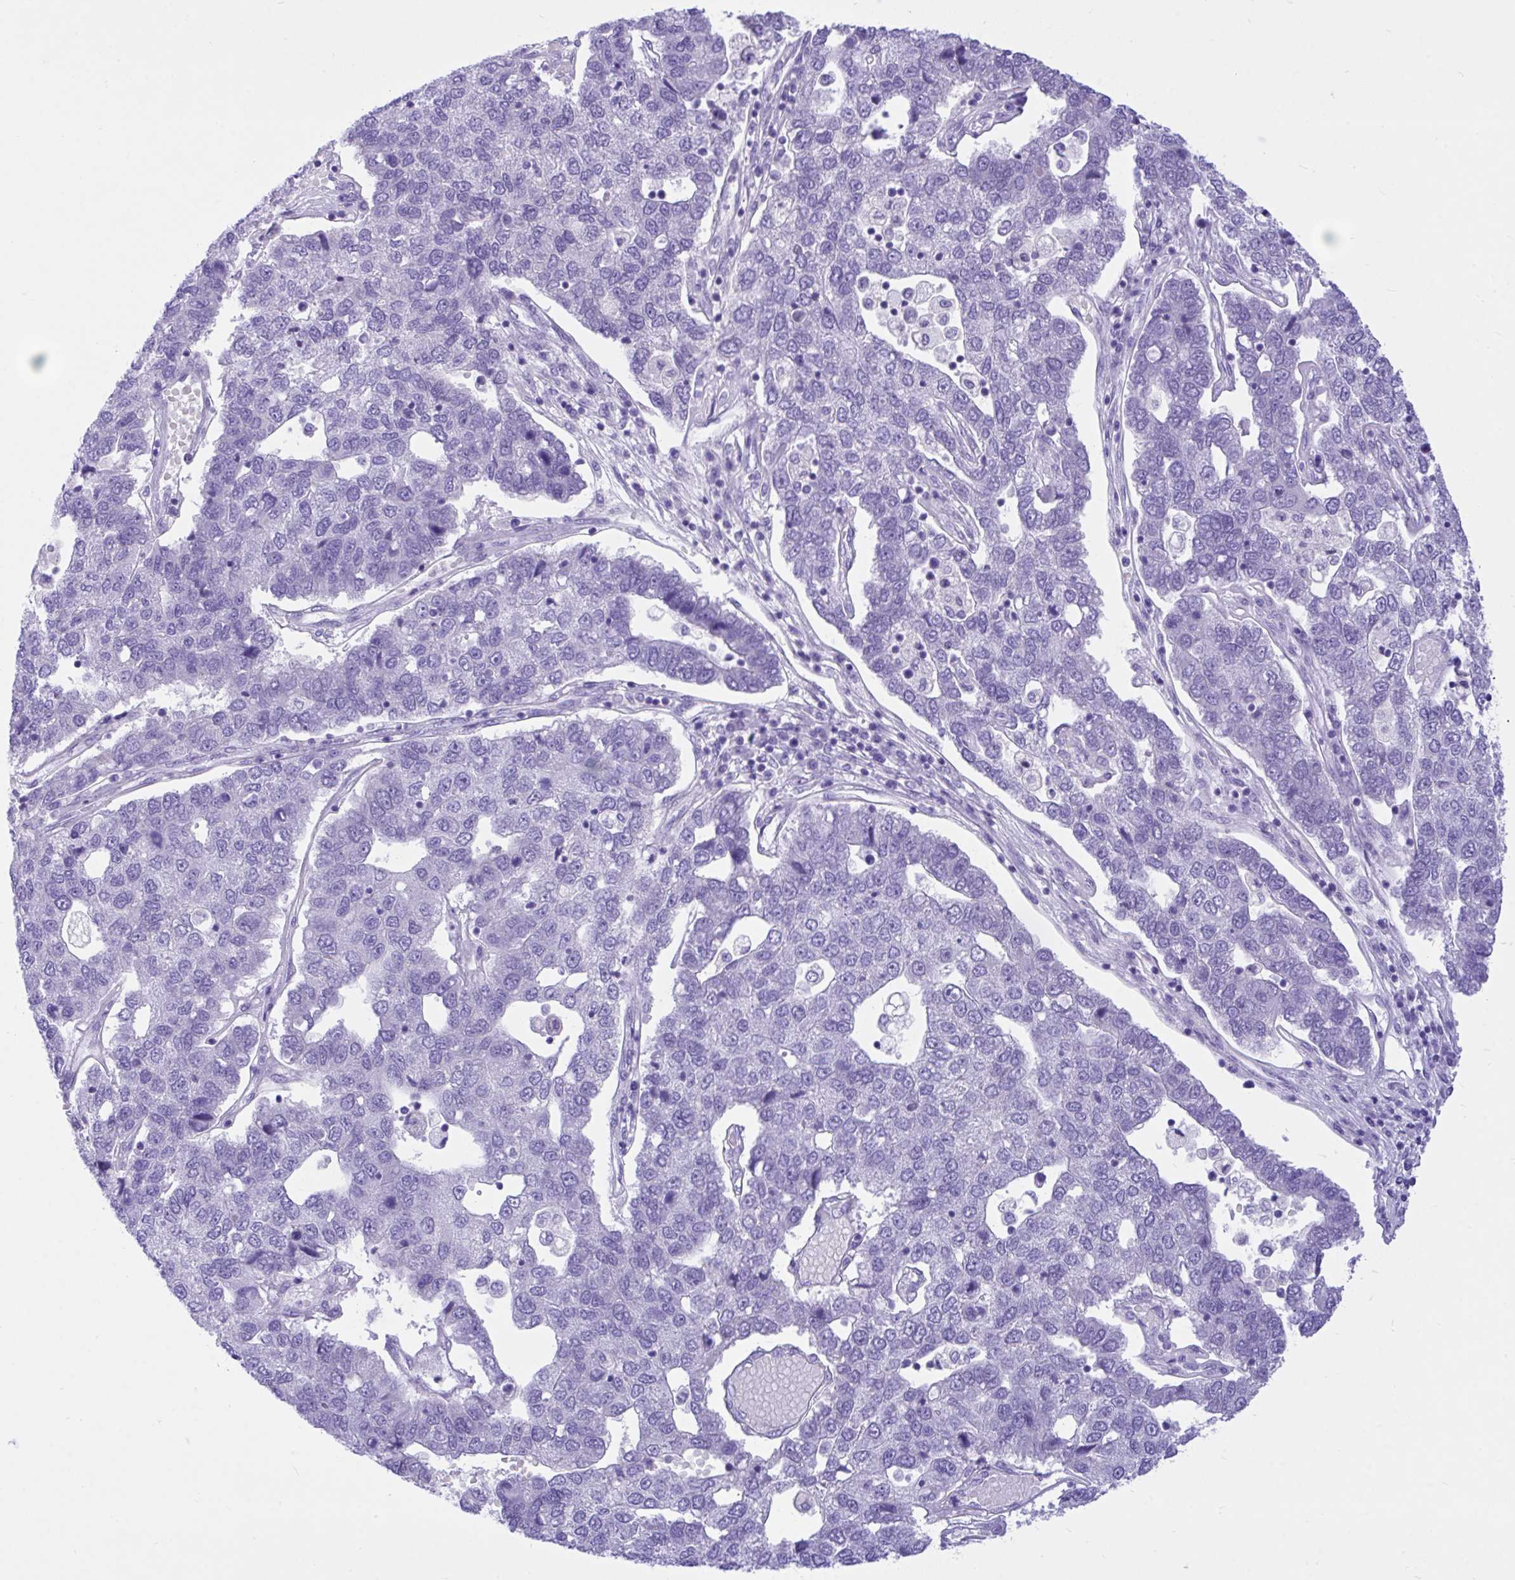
{"staining": {"intensity": "negative", "quantity": "none", "location": "none"}, "tissue": "pancreatic cancer", "cell_type": "Tumor cells", "image_type": "cancer", "snomed": [{"axis": "morphology", "description": "Adenocarcinoma, NOS"}, {"axis": "topography", "description": "Pancreas"}], "caption": "This is a photomicrograph of immunohistochemistry (IHC) staining of pancreatic adenocarcinoma, which shows no positivity in tumor cells. Brightfield microscopy of IHC stained with DAB (brown) and hematoxylin (blue), captured at high magnification.", "gene": "MON1A", "patient": {"sex": "female", "age": 61}}